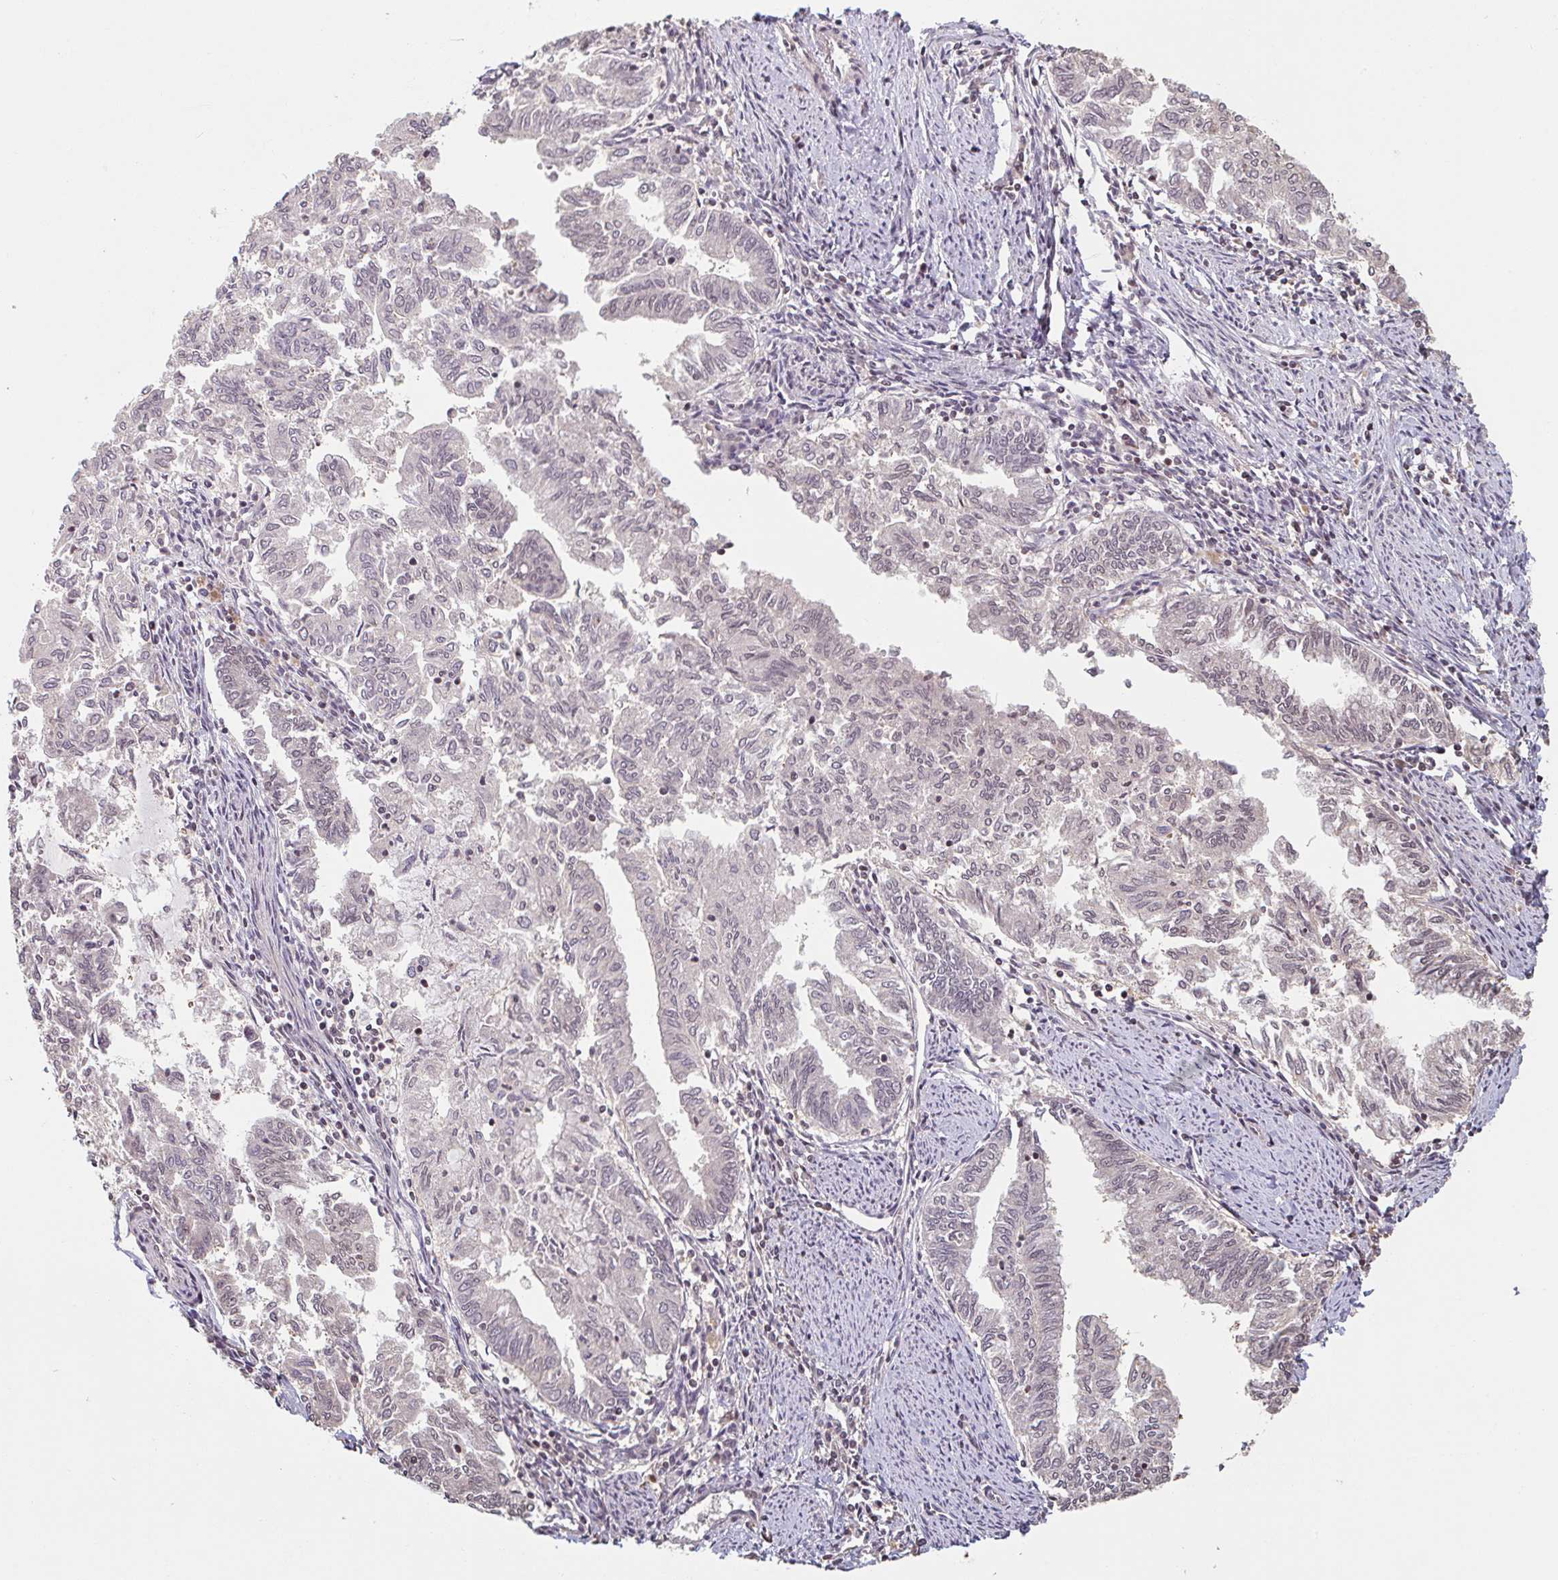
{"staining": {"intensity": "weak", "quantity": "<25%", "location": "nuclear"}, "tissue": "endometrial cancer", "cell_type": "Tumor cells", "image_type": "cancer", "snomed": [{"axis": "morphology", "description": "Adenocarcinoma, NOS"}, {"axis": "topography", "description": "Endometrium"}], "caption": "Human endometrial cancer stained for a protein using IHC exhibits no staining in tumor cells.", "gene": "DR1", "patient": {"sex": "female", "age": 79}}